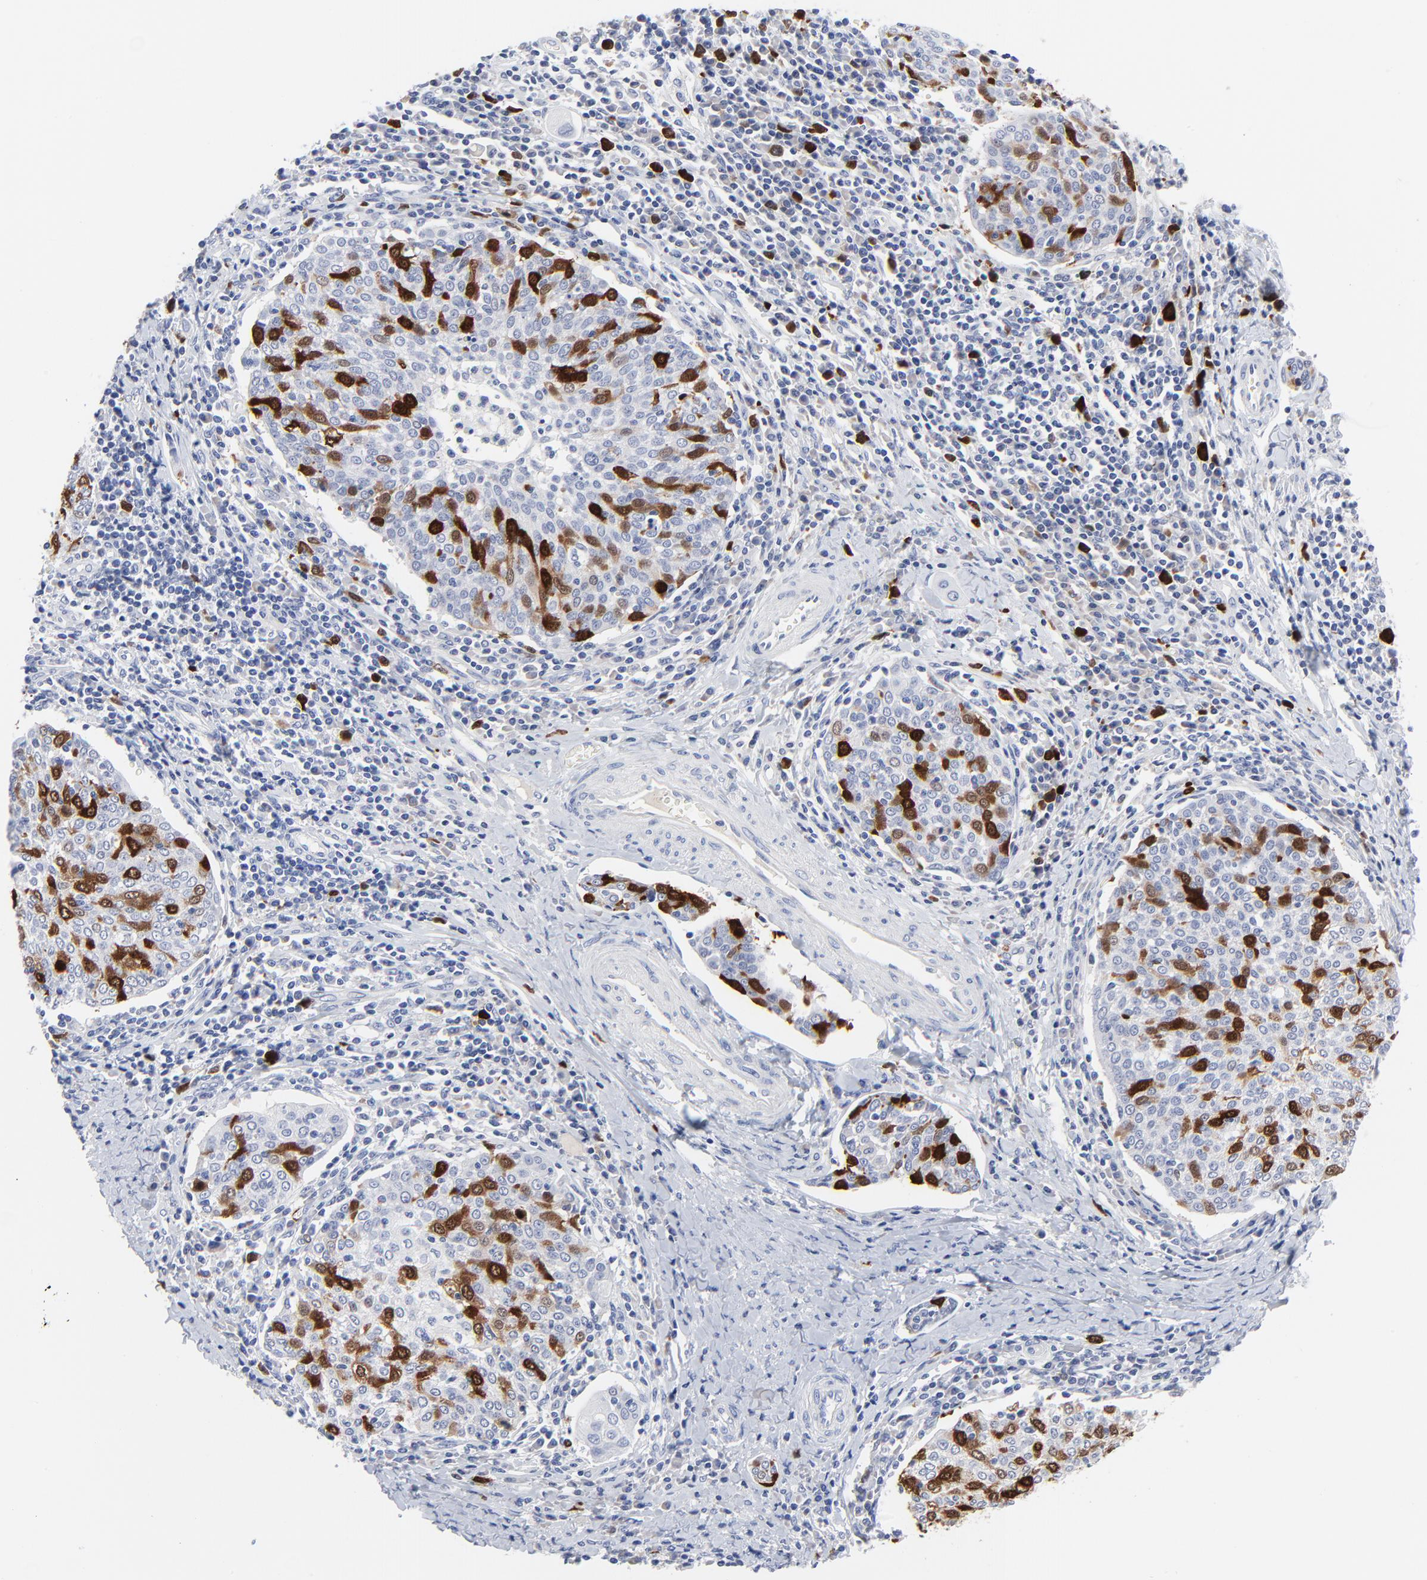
{"staining": {"intensity": "moderate", "quantity": "<25%", "location": "cytoplasmic/membranous,nuclear"}, "tissue": "cervical cancer", "cell_type": "Tumor cells", "image_type": "cancer", "snomed": [{"axis": "morphology", "description": "Squamous cell carcinoma, NOS"}, {"axis": "topography", "description": "Cervix"}], "caption": "IHC micrograph of human squamous cell carcinoma (cervical) stained for a protein (brown), which shows low levels of moderate cytoplasmic/membranous and nuclear staining in about <25% of tumor cells.", "gene": "CDK1", "patient": {"sex": "female", "age": 40}}